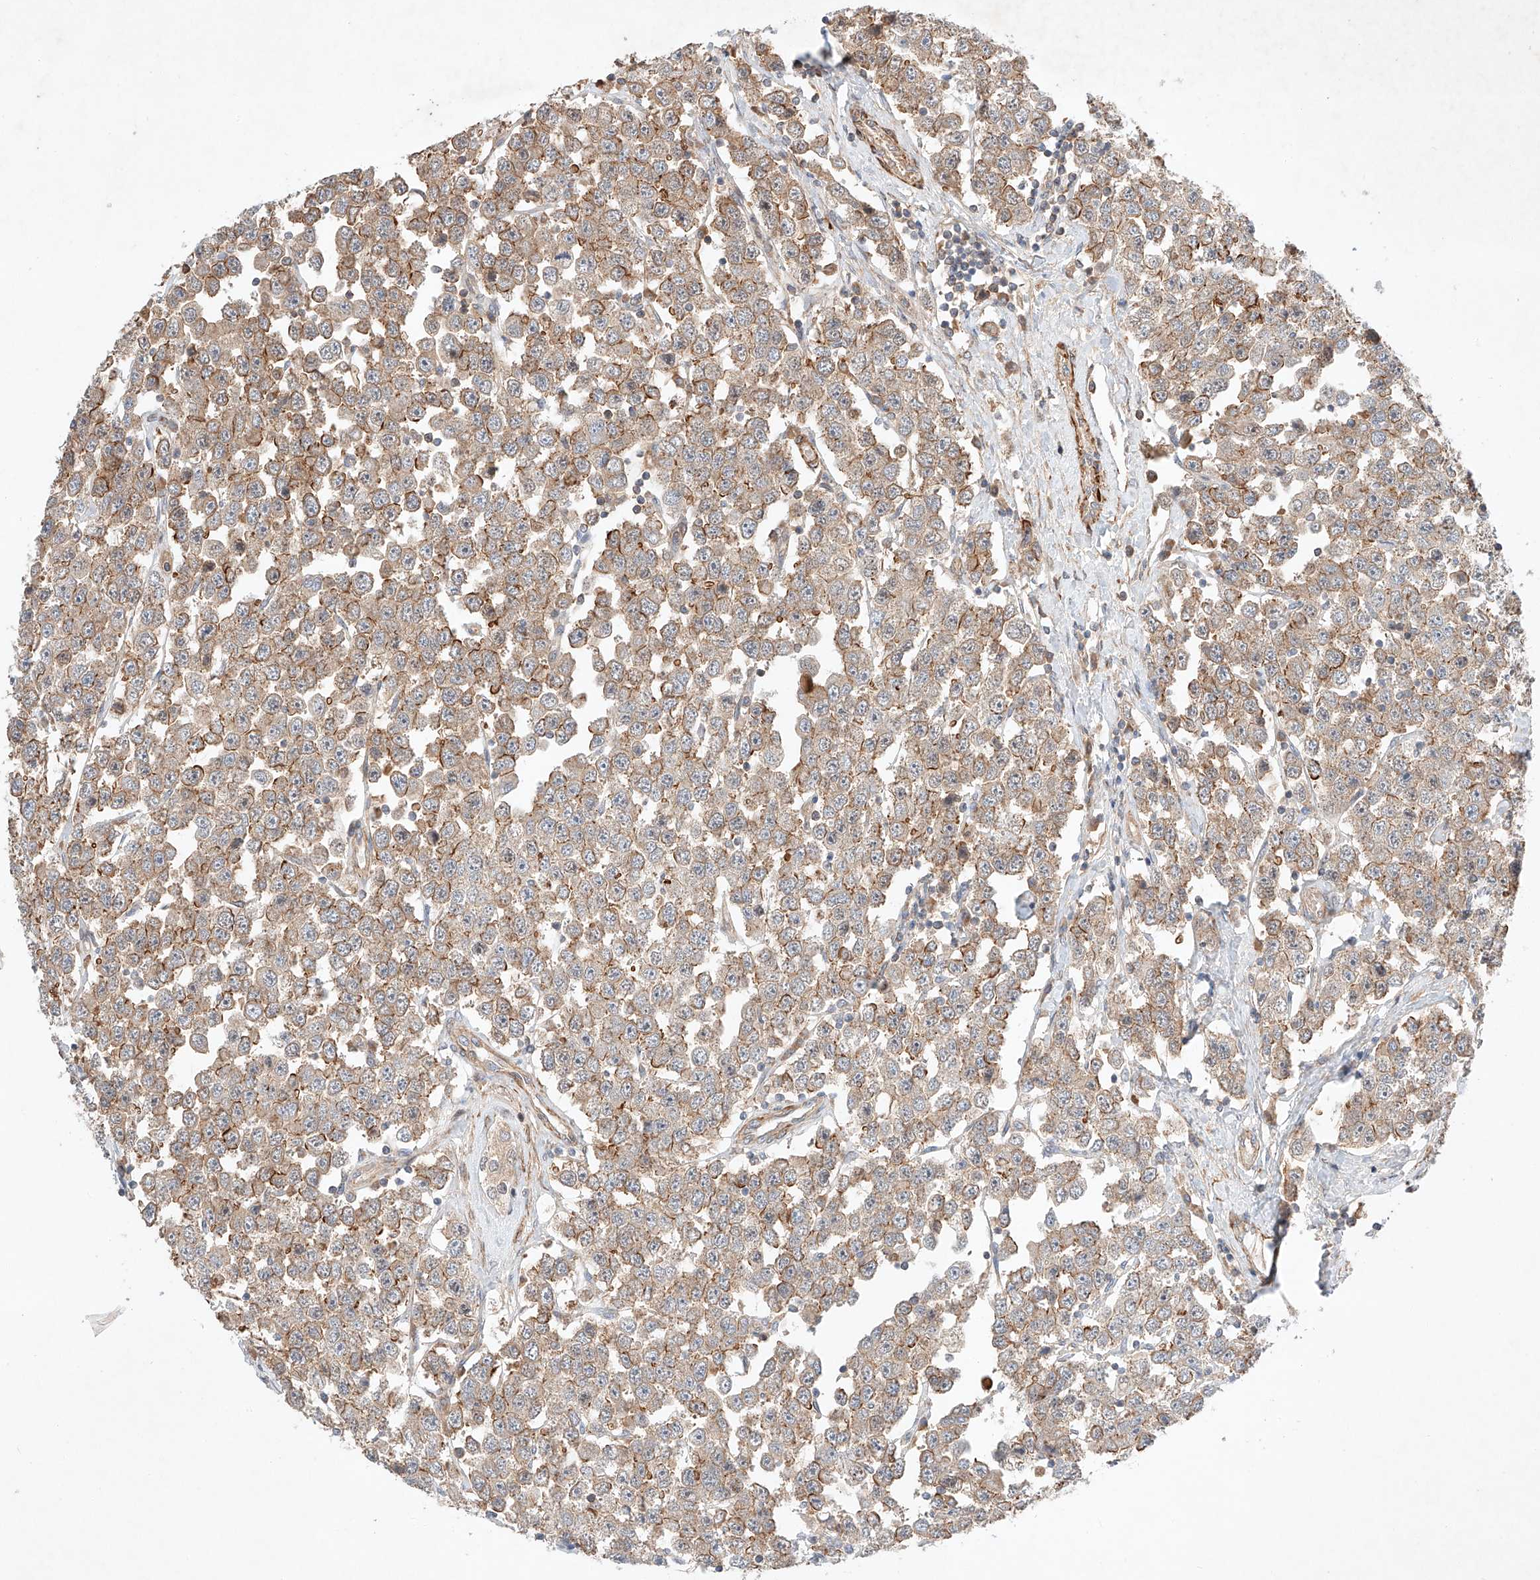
{"staining": {"intensity": "moderate", "quantity": "25%-75%", "location": "cytoplasmic/membranous"}, "tissue": "testis cancer", "cell_type": "Tumor cells", "image_type": "cancer", "snomed": [{"axis": "morphology", "description": "Seminoma, NOS"}, {"axis": "topography", "description": "Testis"}], "caption": "Protein staining of testis cancer tissue displays moderate cytoplasmic/membranous staining in about 25%-75% of tumor cells.", "gene": "ARHGAP33", "patient": {"sex": "male", "age": 28}}